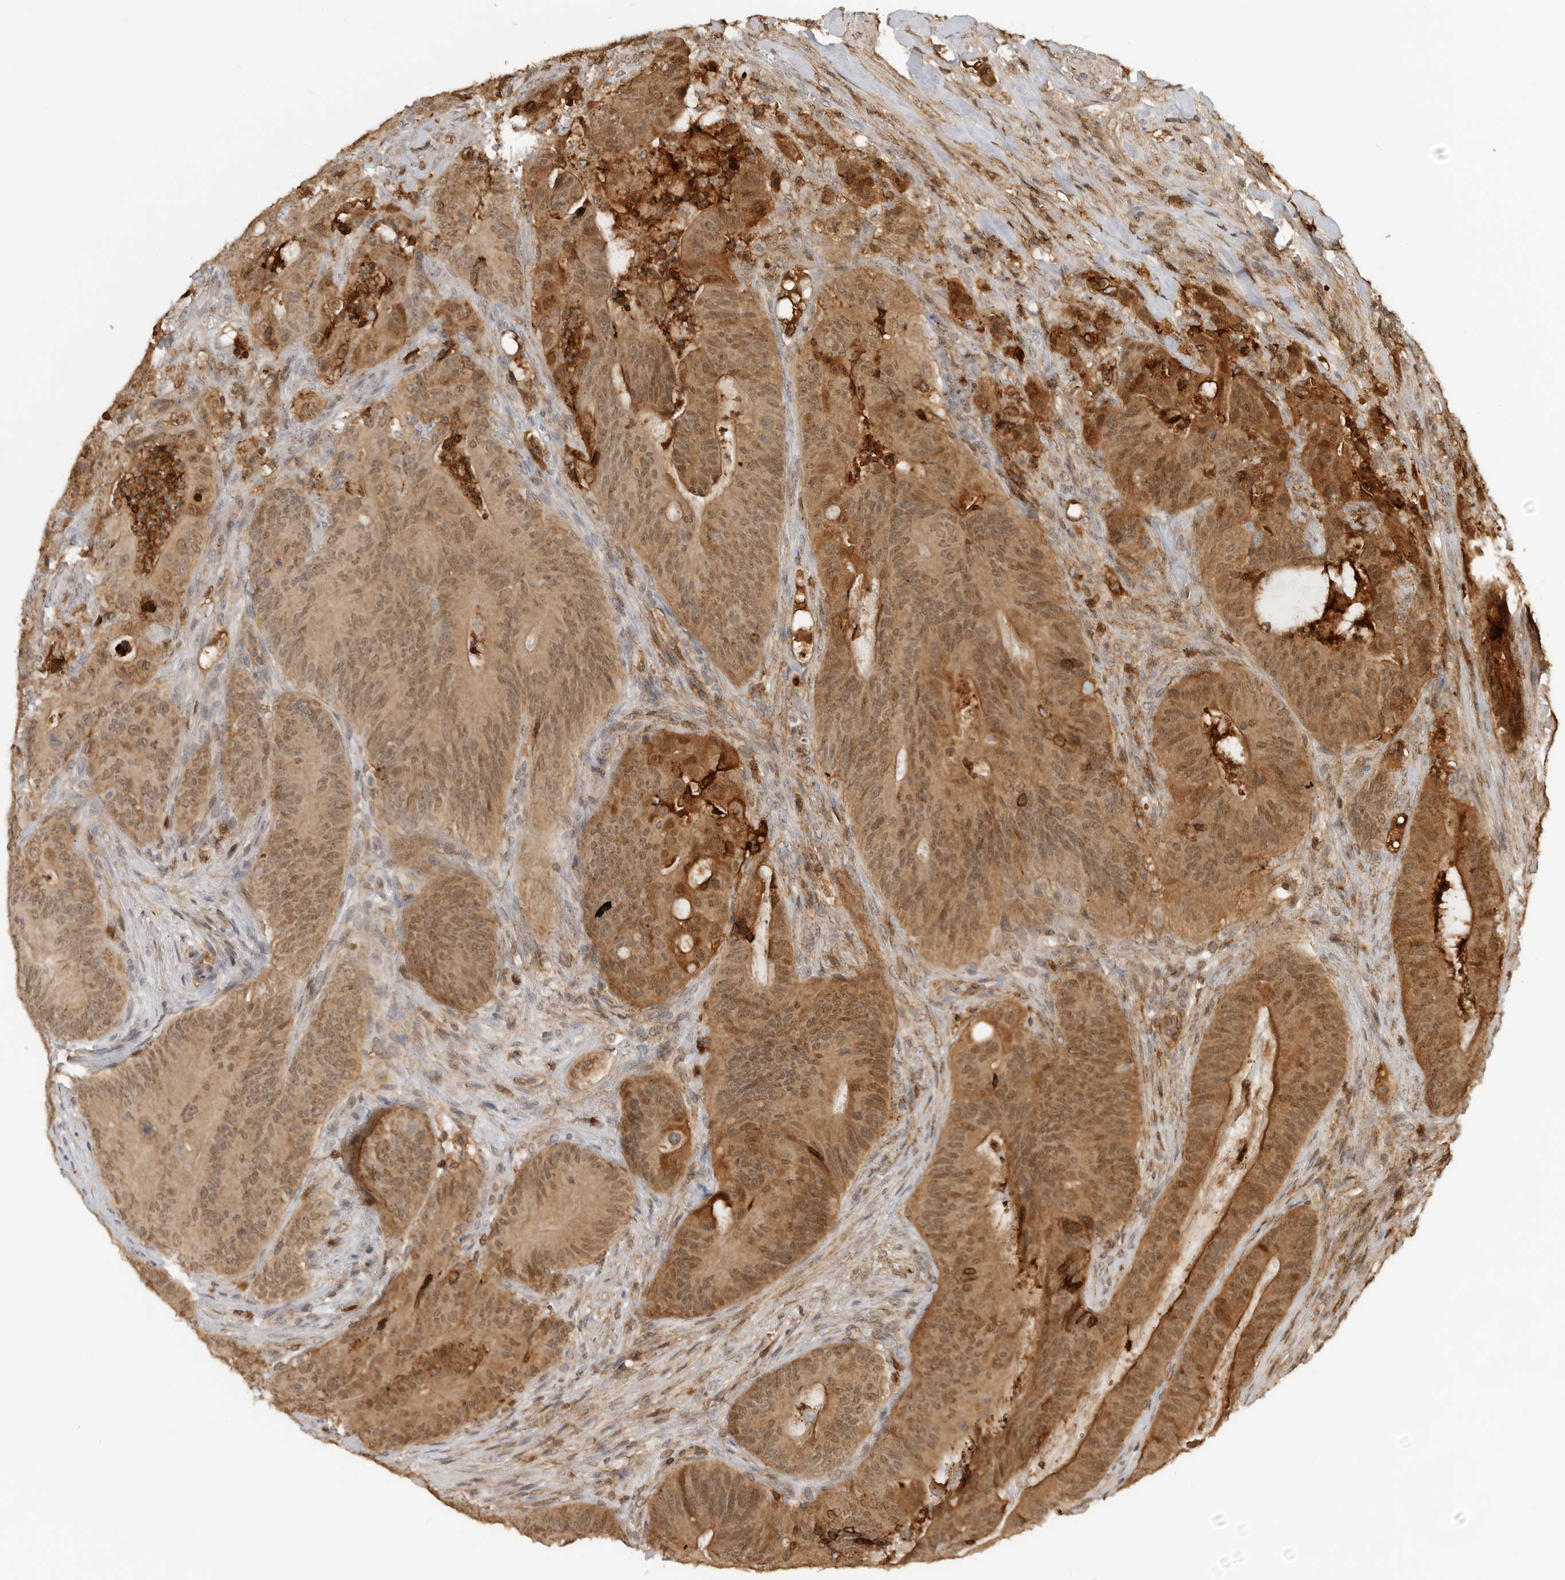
{"staining": {"intensity": "moderate", "quantity": ">75%", "location": "cytoplasmic/membranous,nuclear"}, "tissue": "colorectal cancer", "cell_type": "Tumor cells", "image_type": "cancer", "snomed": [{"axis": "morphology", "description": "Normal tissue, NOS"}, {"axis": "topography", "description": "Colon"}], "caption": "Colorectal cancer was stained to show a protein in brown. There is medium levels of moderate cytoplasmic/membranous and nuclear staining in about >75% of tumor cells.", "gene": "ANXA11", "patient": {"sex": "female", "age": 82}}